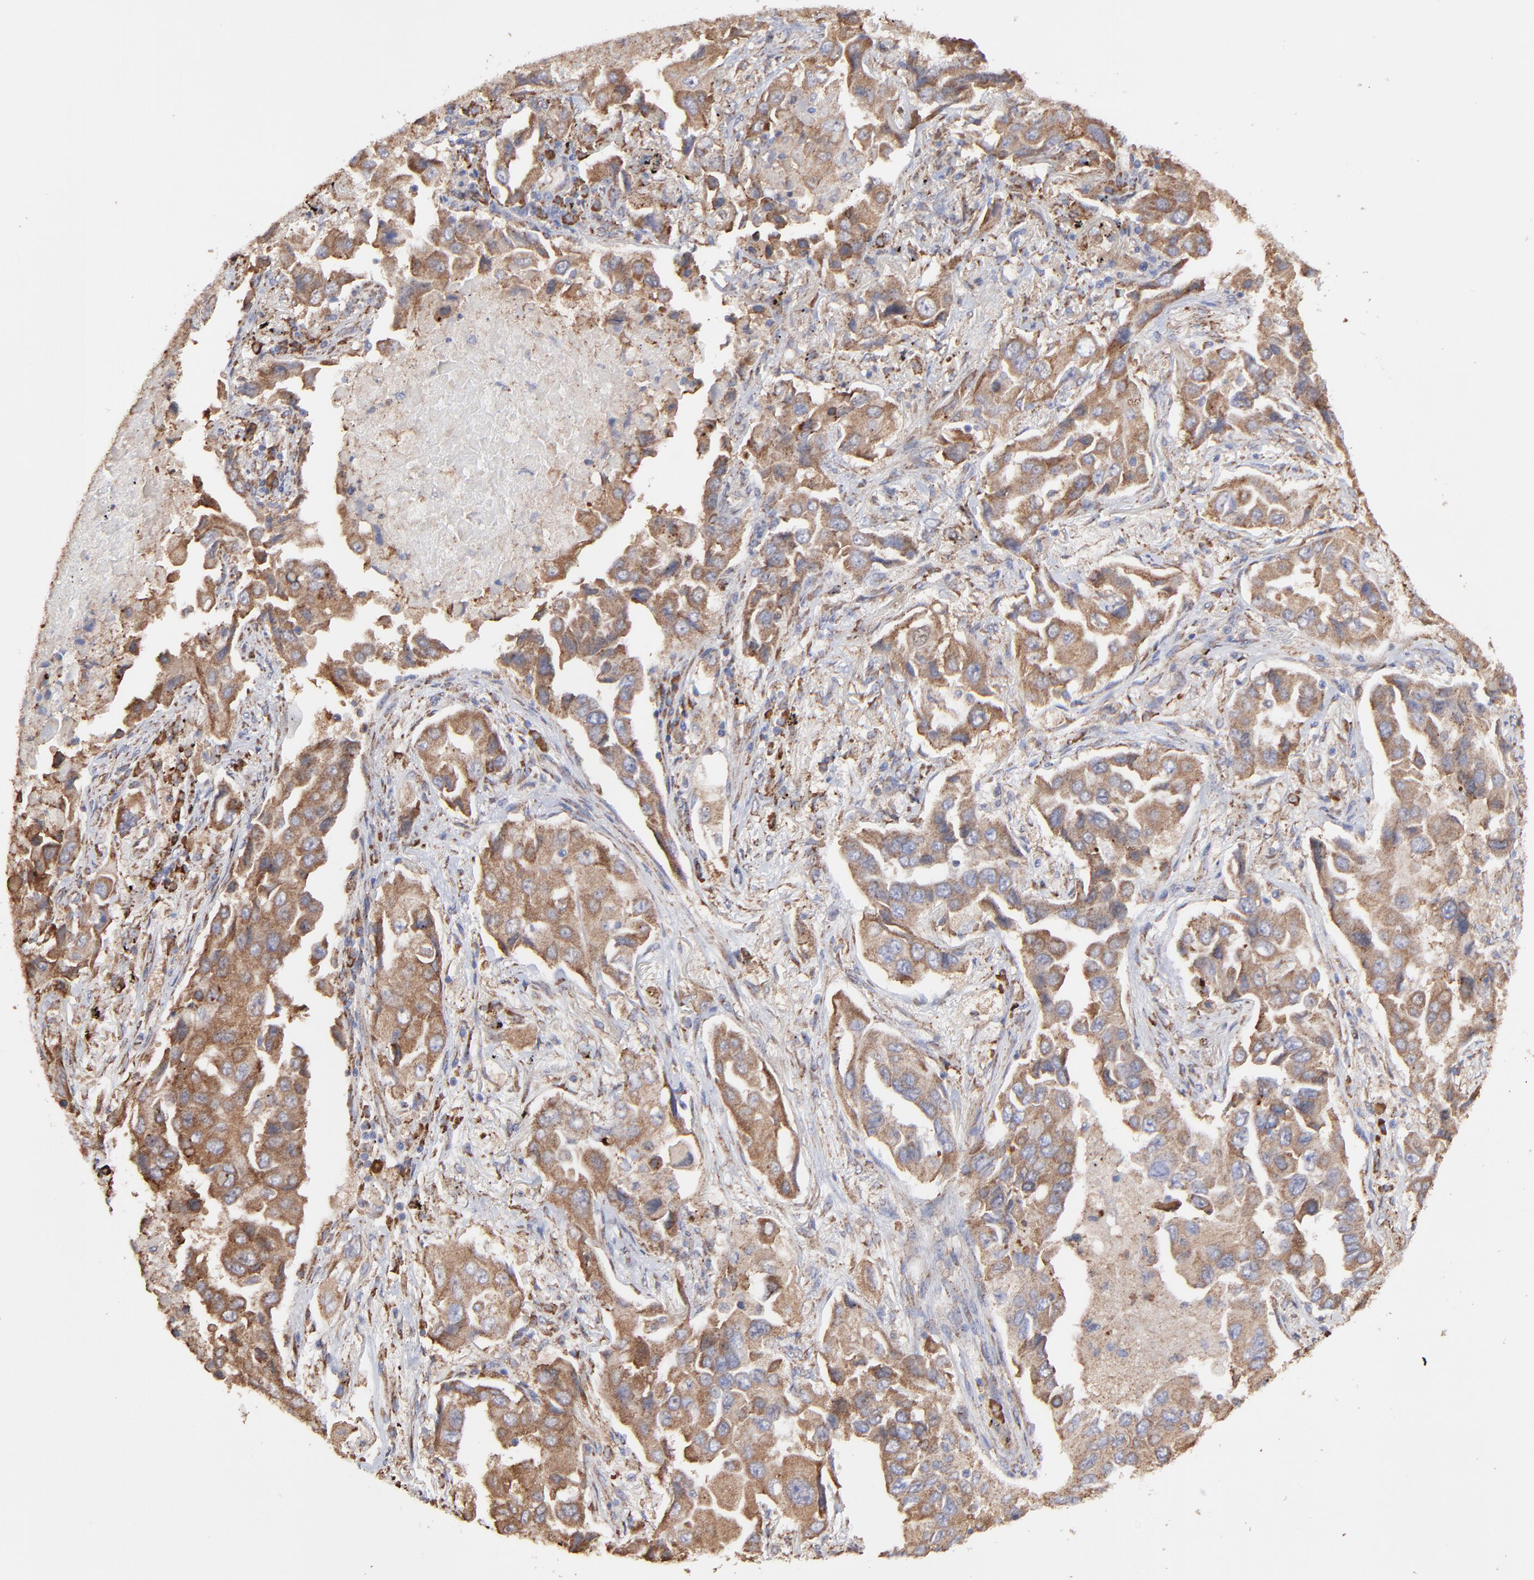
{"staining": {"intensity": "moderate", "quantity": ">75%", "location": "cytoplasmic/membranous"}, "tissue": "lung cancer", "cell_type": "Tumor cells", "image_type": "cancer", "snomed": [{"axis": "morphology", "description": "Adenocarcinoma, NOS"}, {"axis": "topography", "description": "Lung"}], "caption": "A micrograph of human lung cancer stained for a protein demonstrates moderate cytoplasmic/membranous brown staining in tumor cells. Ihc stains the protein of interest in brown and the nuclei are stained blue.", "gene": "PFKM", "patient": {"sex": "female", "age": 65}}